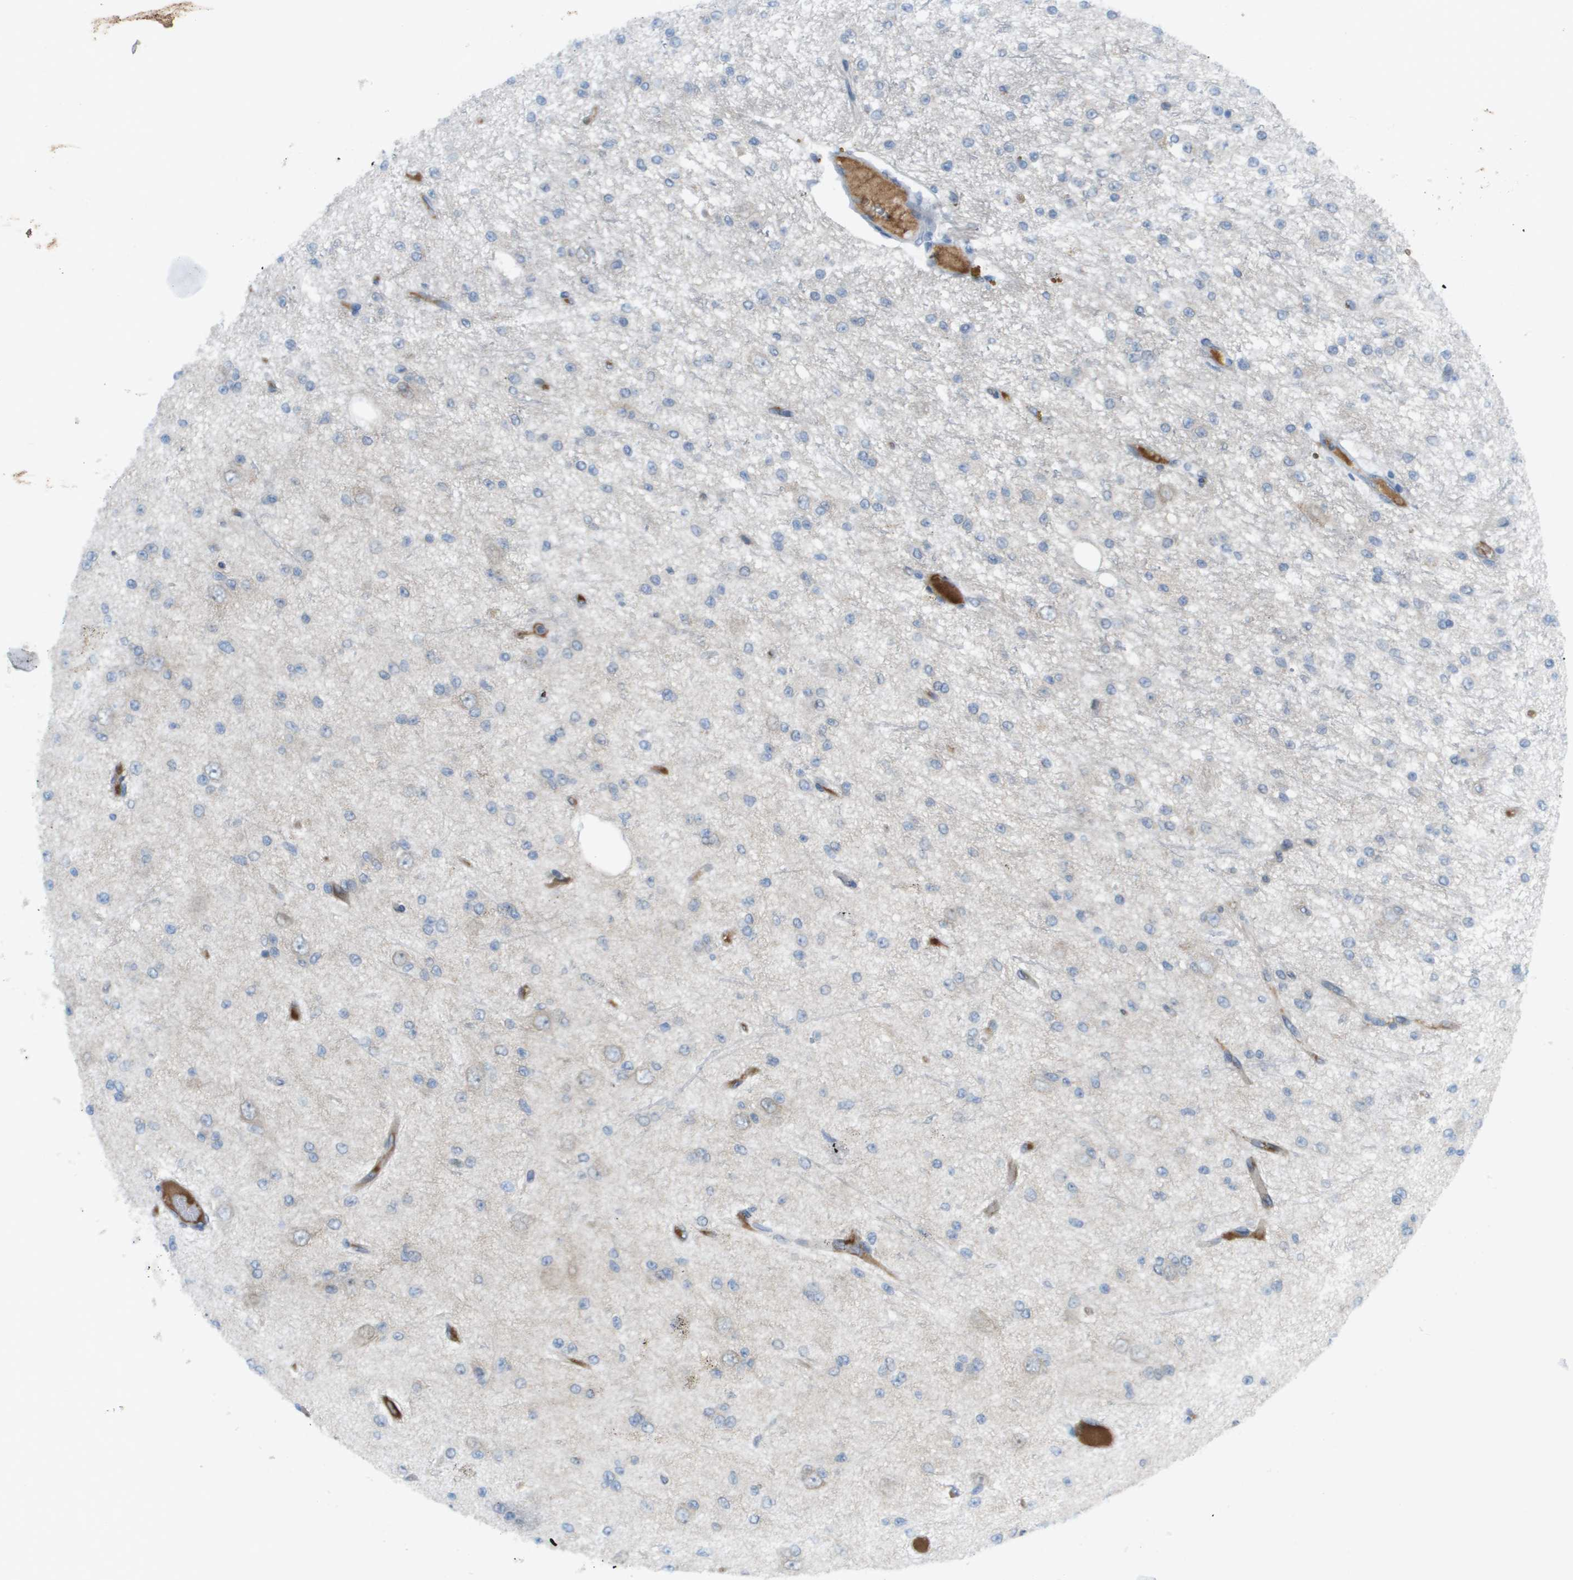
{"staining": {"intensity": "negative", "quantity": "none", "location": "none"}, "tissue": "glioma", "cell_type": "Tumor cells", "image_type": "cancer", "snomed": [{"axis": "morphology", "description": "Glioma, malignant, Low grade"}, {"axis": "topography", "description": "Brain"}], "caption": "Tumor cells are negative for brown protein staining in low-grade glioma (malignant). (DAB (3,3'-diaminobenzidine) IHC with hematoxylin counter stain).", "gene": "CACNB4", "patient": {"sex": "male", "age": 38}}